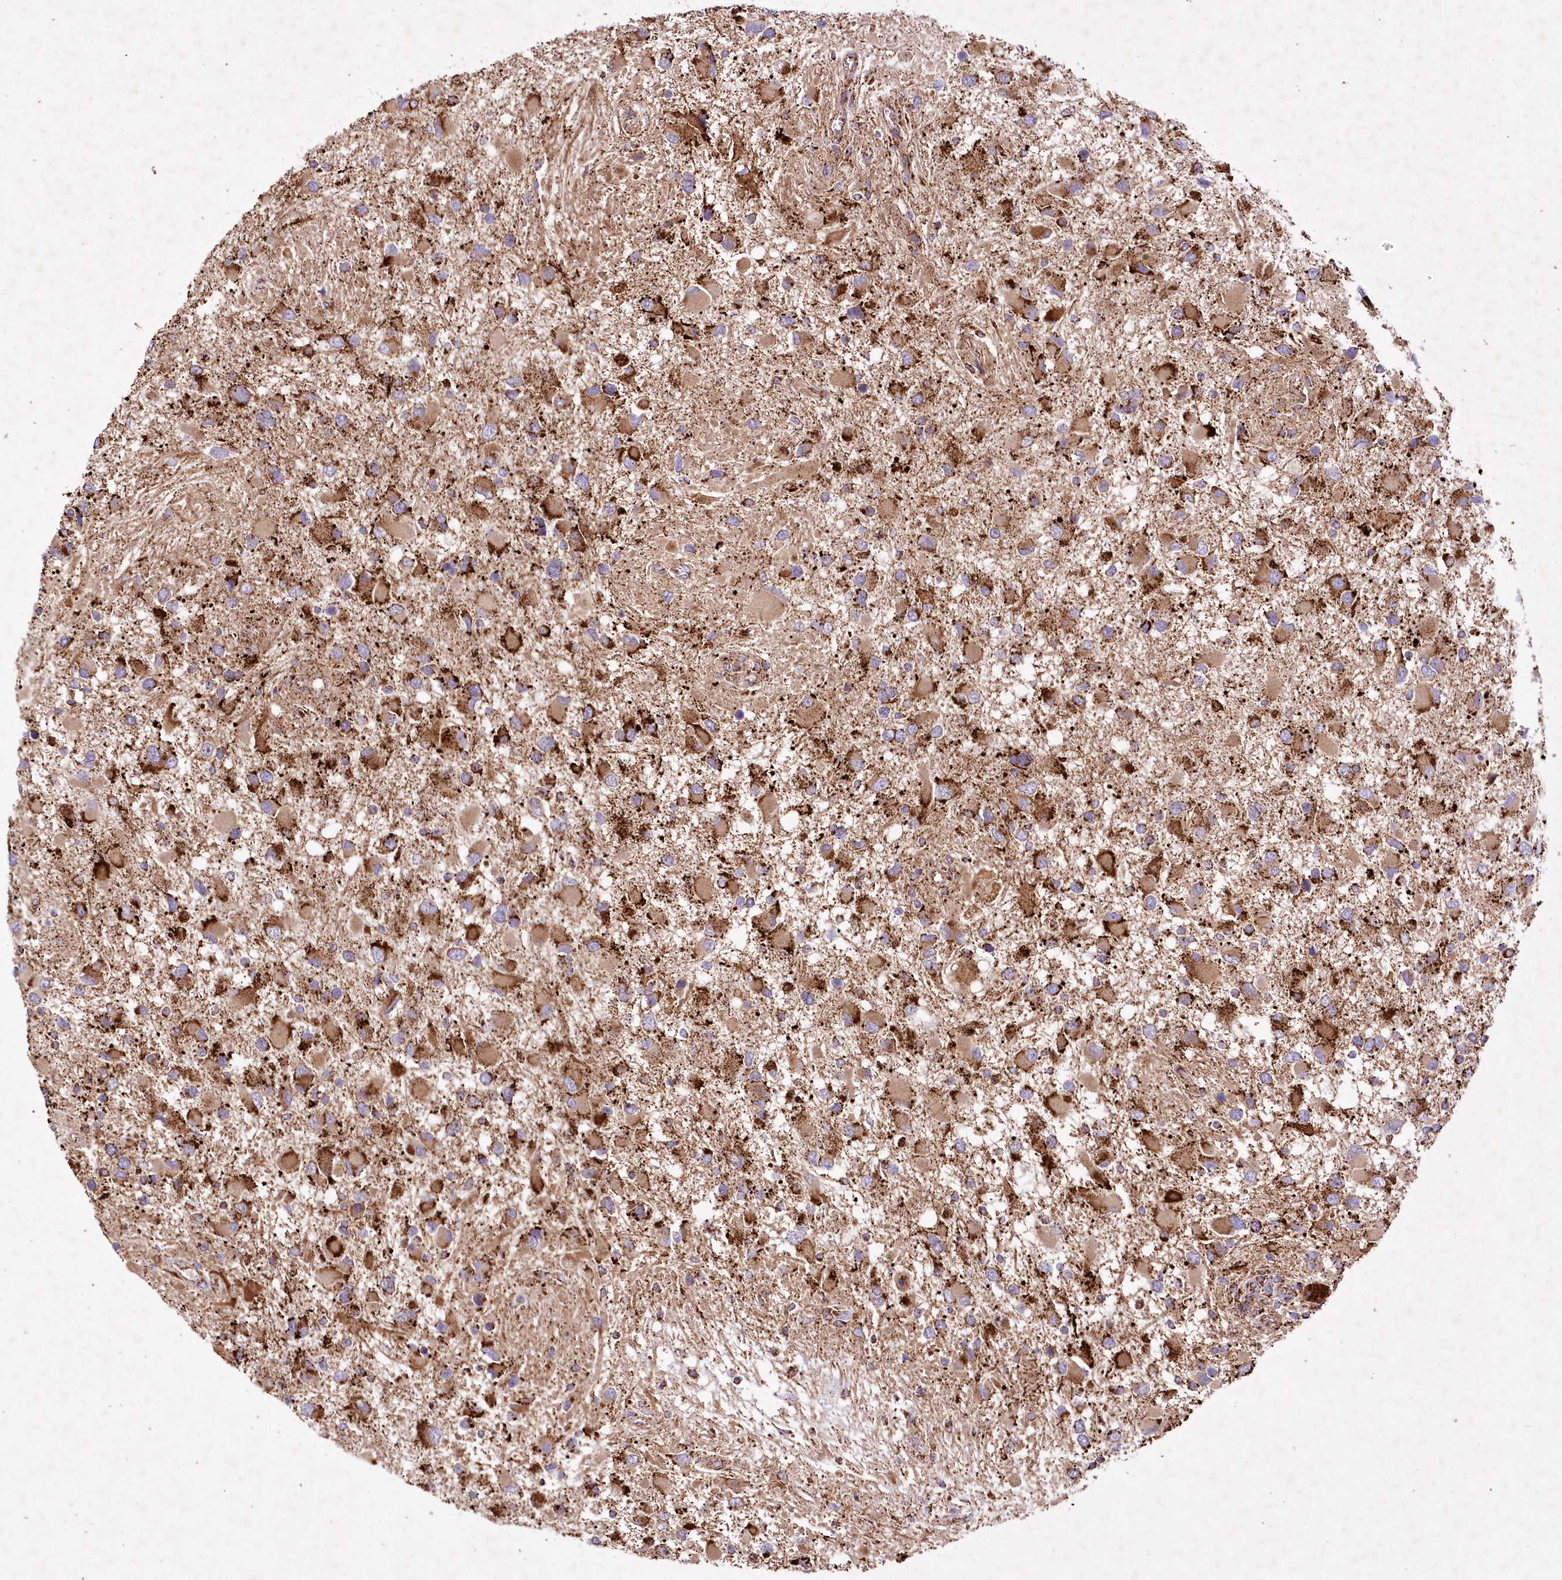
{"staining": {"intensity": "strong", "quantity": ">75%", "location": "cytoplasmic/membranous"}, "tissue": "glioma", "cell_type": "Tumor cells", "image_type": "cancer", "snomed": [{"axis": "morphology", "description": "Glioma, malignant, High grade"}, {"axis": "topography", "description": "Brain"}], "caption": "Immunohistochemical staining of glioma shows high levels of strong cytoplasmic/membranous staining in approximately >75% of tumor cells.", "gene": "ASNSD1", "patient": {"sex": "male", "age": 53}}